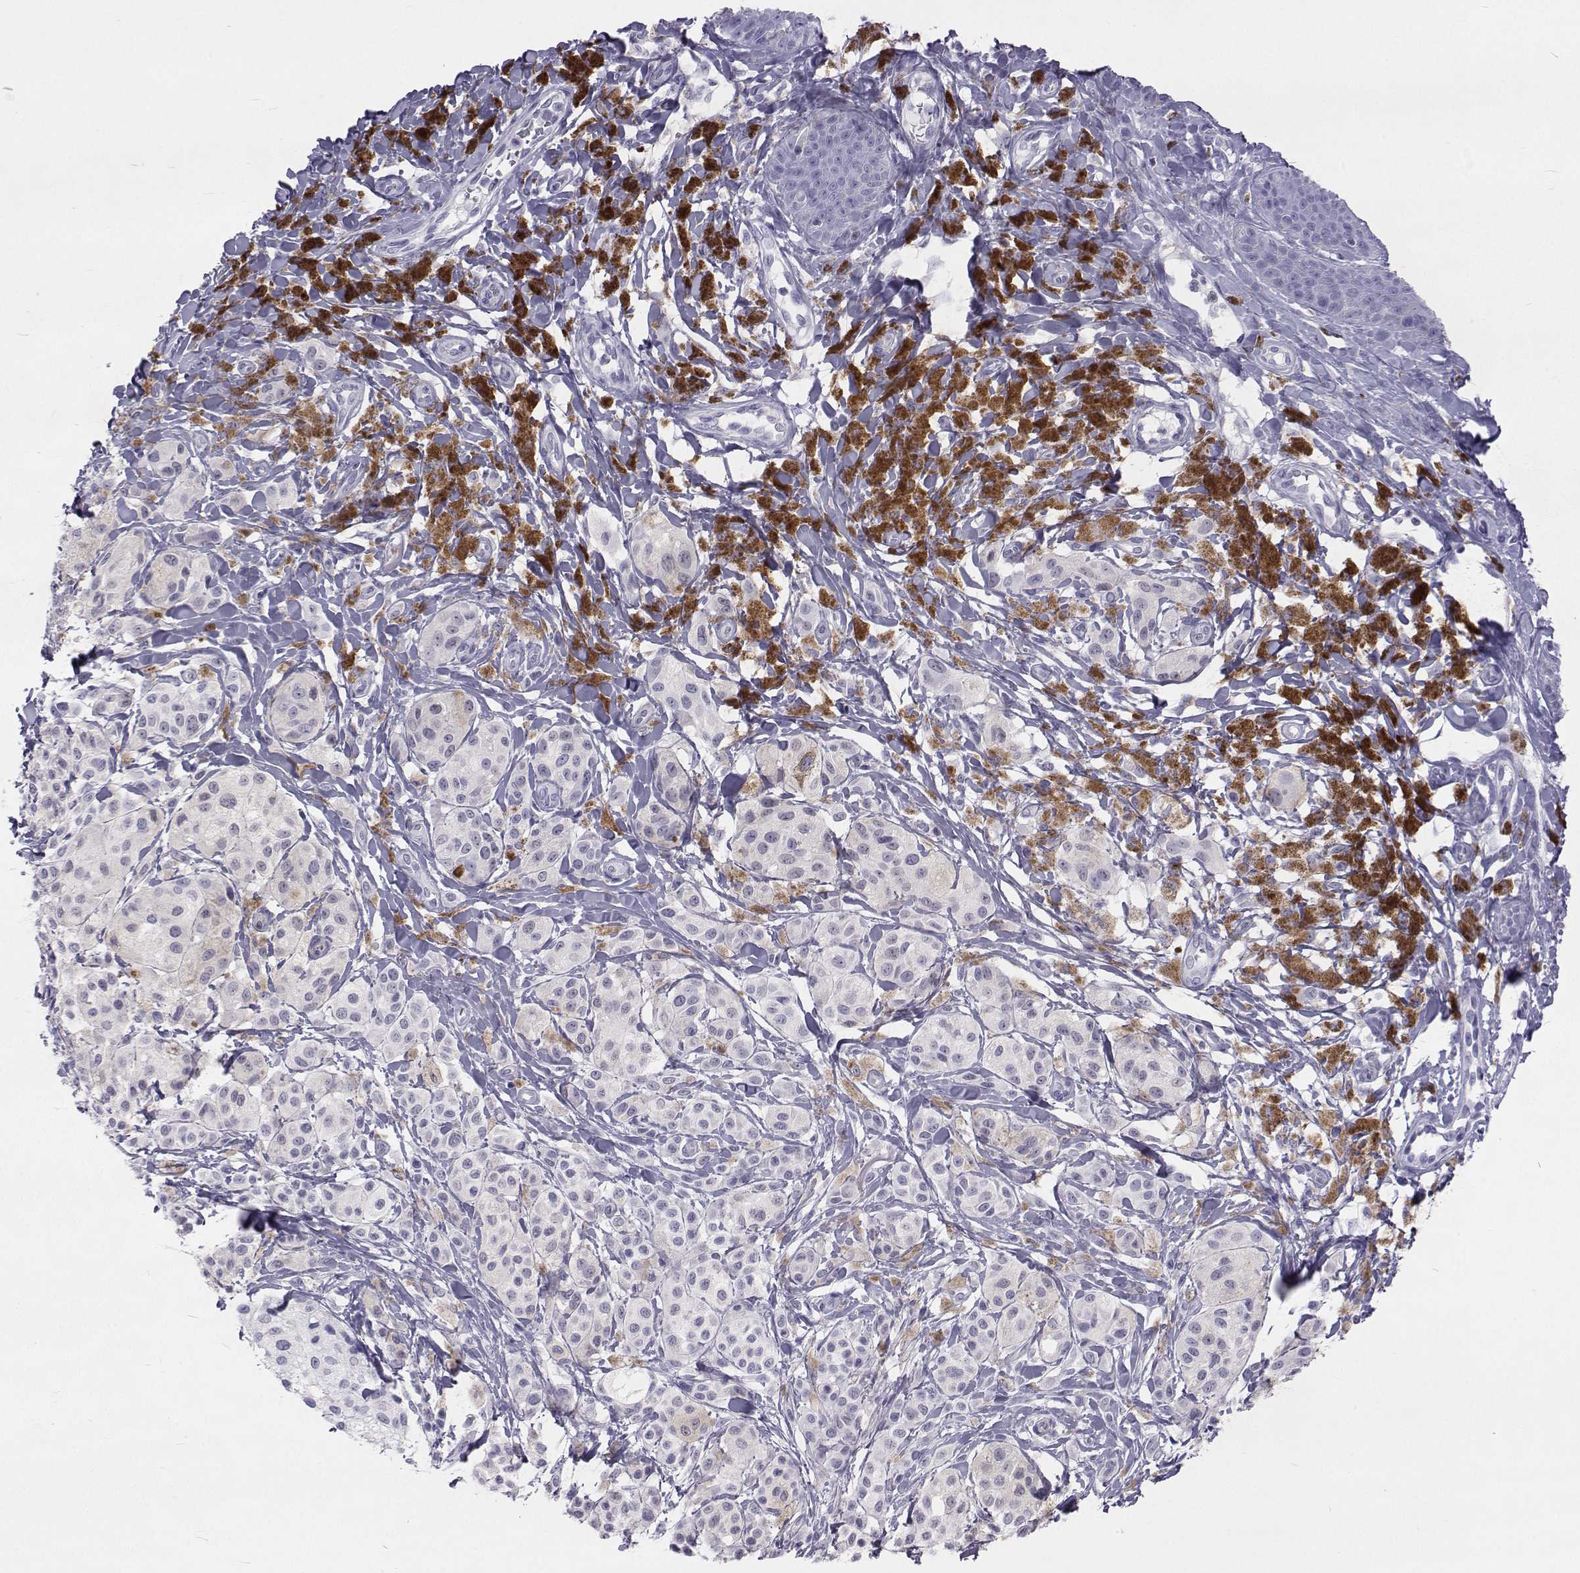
{"staining": {"intensity": "negative", "quantity": "none", "location": "none"}, "tissue": "melanoma", "cell_type": "Tumor cells", "image_type": "cancer", "snomed": [{"axis": "morphology", "description": "Malignant melanoma, NOS"}, {"axis": "topography", "description": "Skin"}], "caption": "Immunohistochemical staining of human malignant melanoma shows no significant positivity in tumor cells.", "gene": "GALM", "patient": {"sex": "female", "age": 80}}